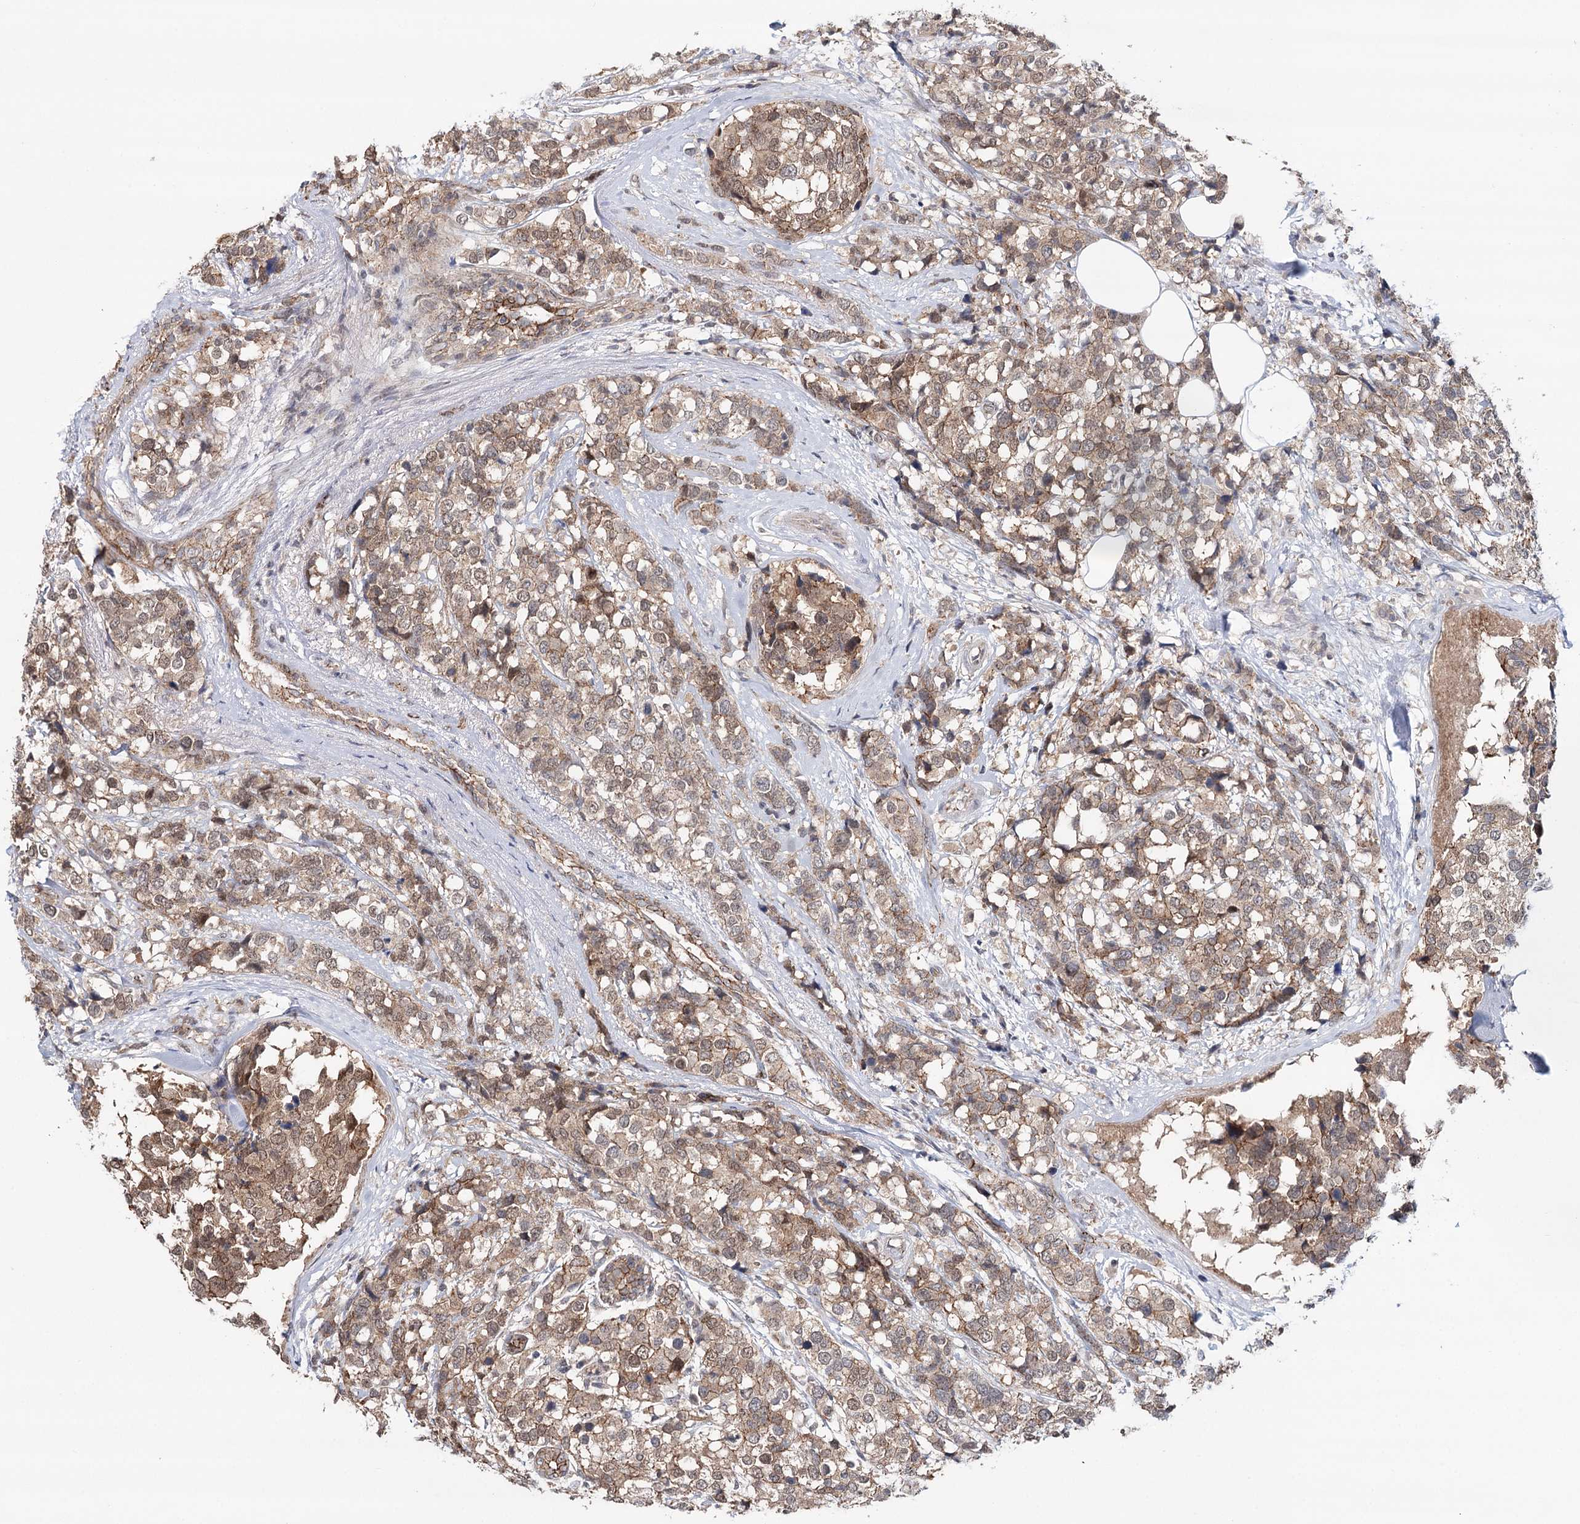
{"staining": {"intensity": "moderate", "quantity": ">75%", "location": "cytoplasmic/membranous,nuclear"}, "tissue": "breast cancer", "cell_type": "Tumor cells", "image_type": "cancer", "snomed": [{"axis": "morphology", "description": "Lobular carcinoma"}, {"axis": "topography", "description": "Breast"}], "caption": "Lobular carcinoma (breast) was stained to show a protein in brown. There is medium levels of moderate cytoplasmic/membranous and nuclear expression in approximately >75% of tumor cells.", "gene": "PKP4", "patient": {"sex": "female", "age": 59}}